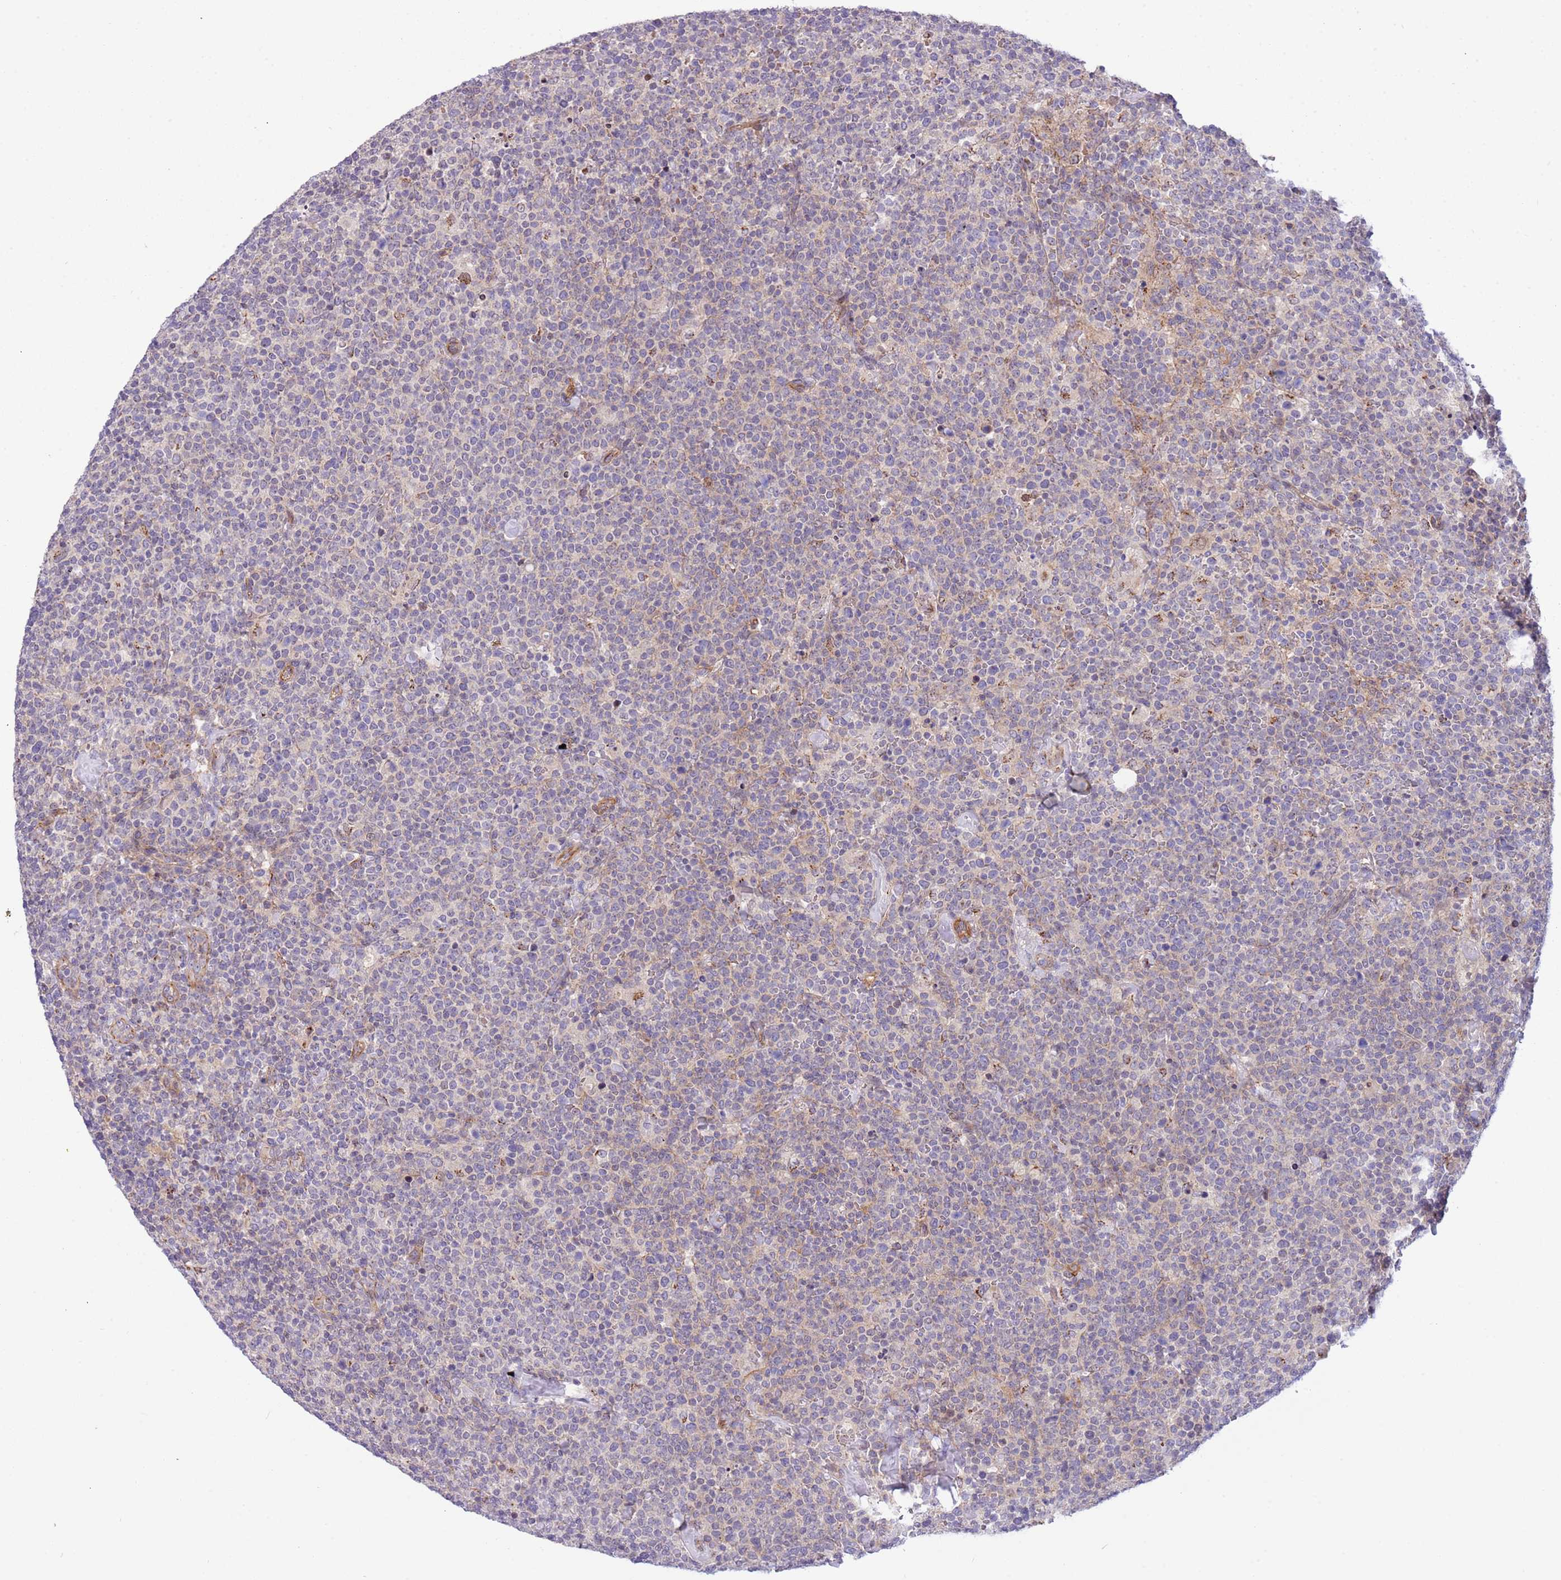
{"staining": {"intensity": "negative", "quantity": "none", "location": "none"}, "tissue": "lymphoma", "cell_type": "Tumor cells", "image_type": "cancer", "snomed": [{"axis": "morphology", "description": "Malignant lymphoma, non-Hodgkin's type, High grade"}, {"axis": "topography", "description": "Lymph node"}], "caption": "There is no significant positivity in tumor cells of high-grade malignant lymphoma, non-Hodgkin's type. (DAB (3,3'-diaminobenzidine) immunohistochemistry with hematoxylin counter stain).", "gene": "ITGB6", "patient": {"sex": "male", "age": 61}}